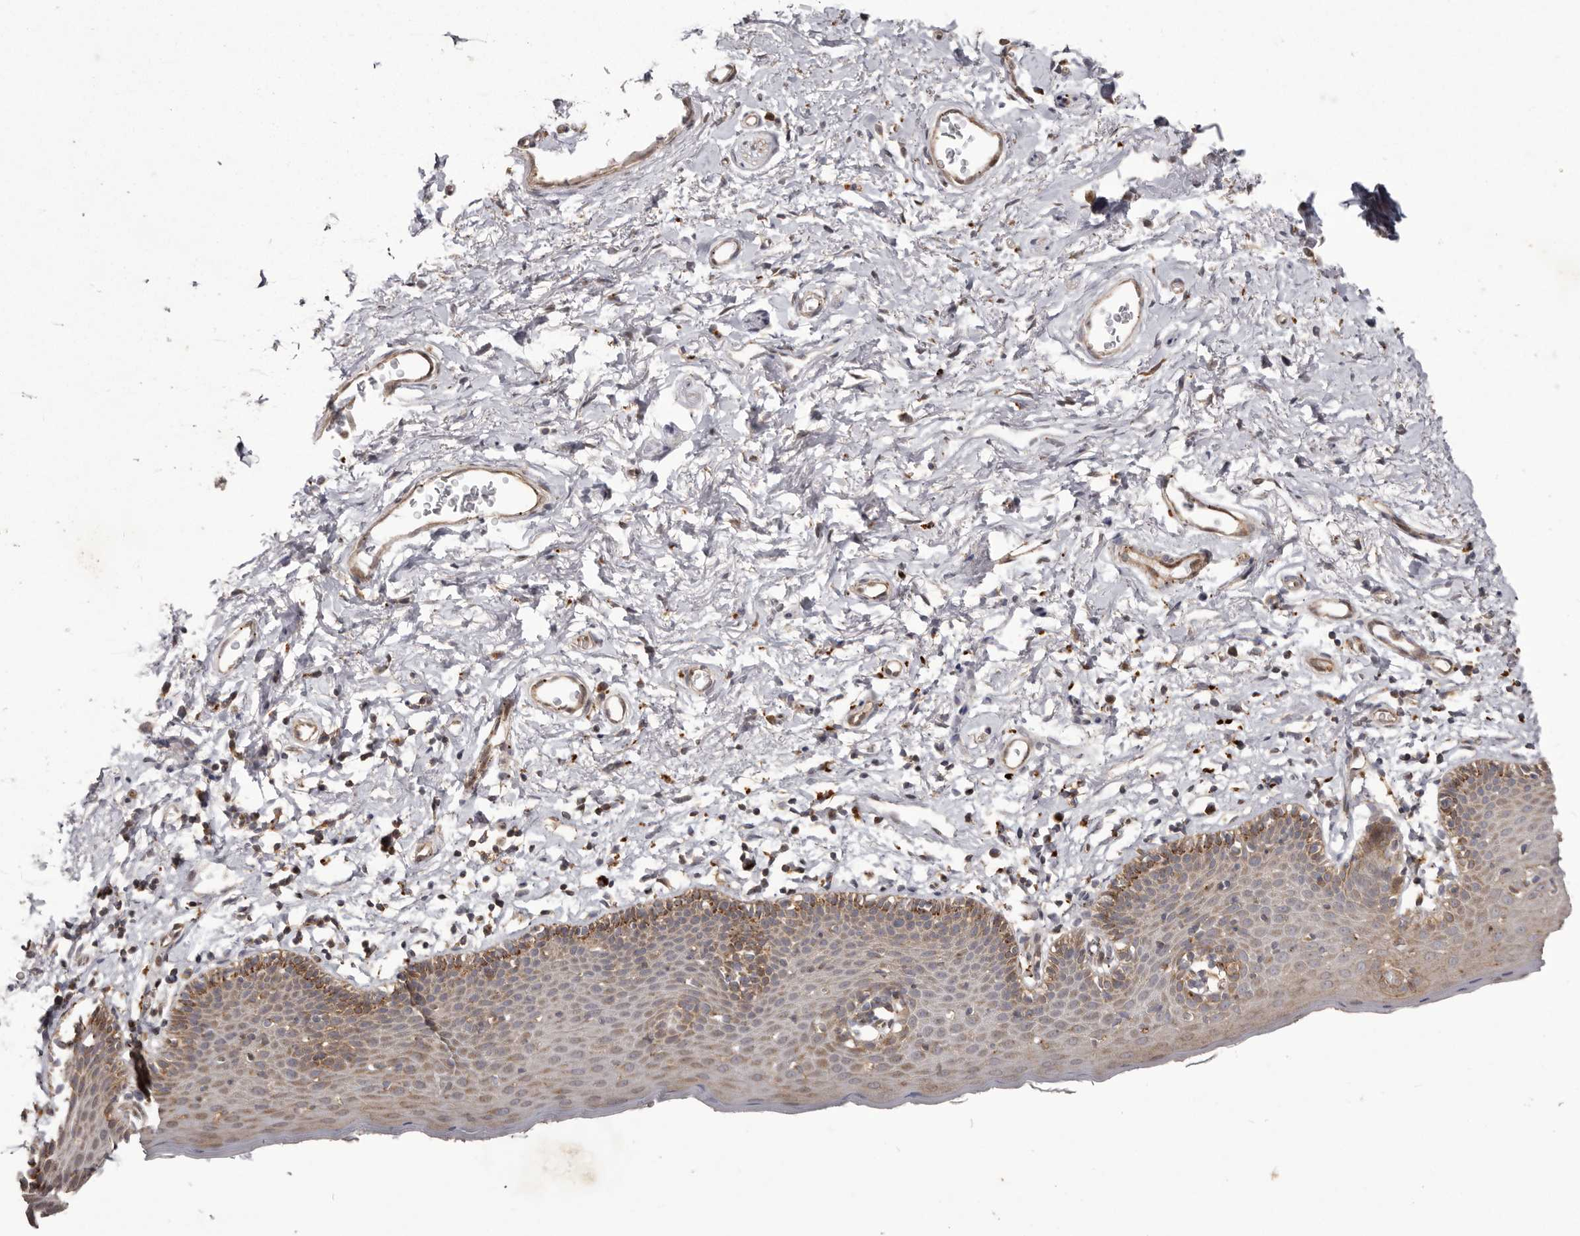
{"staining": {"intensity": "moderate", "quantity": ">75%", "location": "cytoplasmic/membranous"}, "tissue": "skin", "cell_type": "Epidermal cells", "image_type": "normal", "snomed": [{"axis": "morphology", "description": "Normal tissue, NOS"}, {"axis": "topography", "description": "Vulva"}], "caption": "Skin stained for a protein (brown) reveals moderate cytoplasmic/membranous positive expression in approximately >75% of epidermal cells.", "gene": "NUP43", "patient": {"sex": "female", "age": 66}}